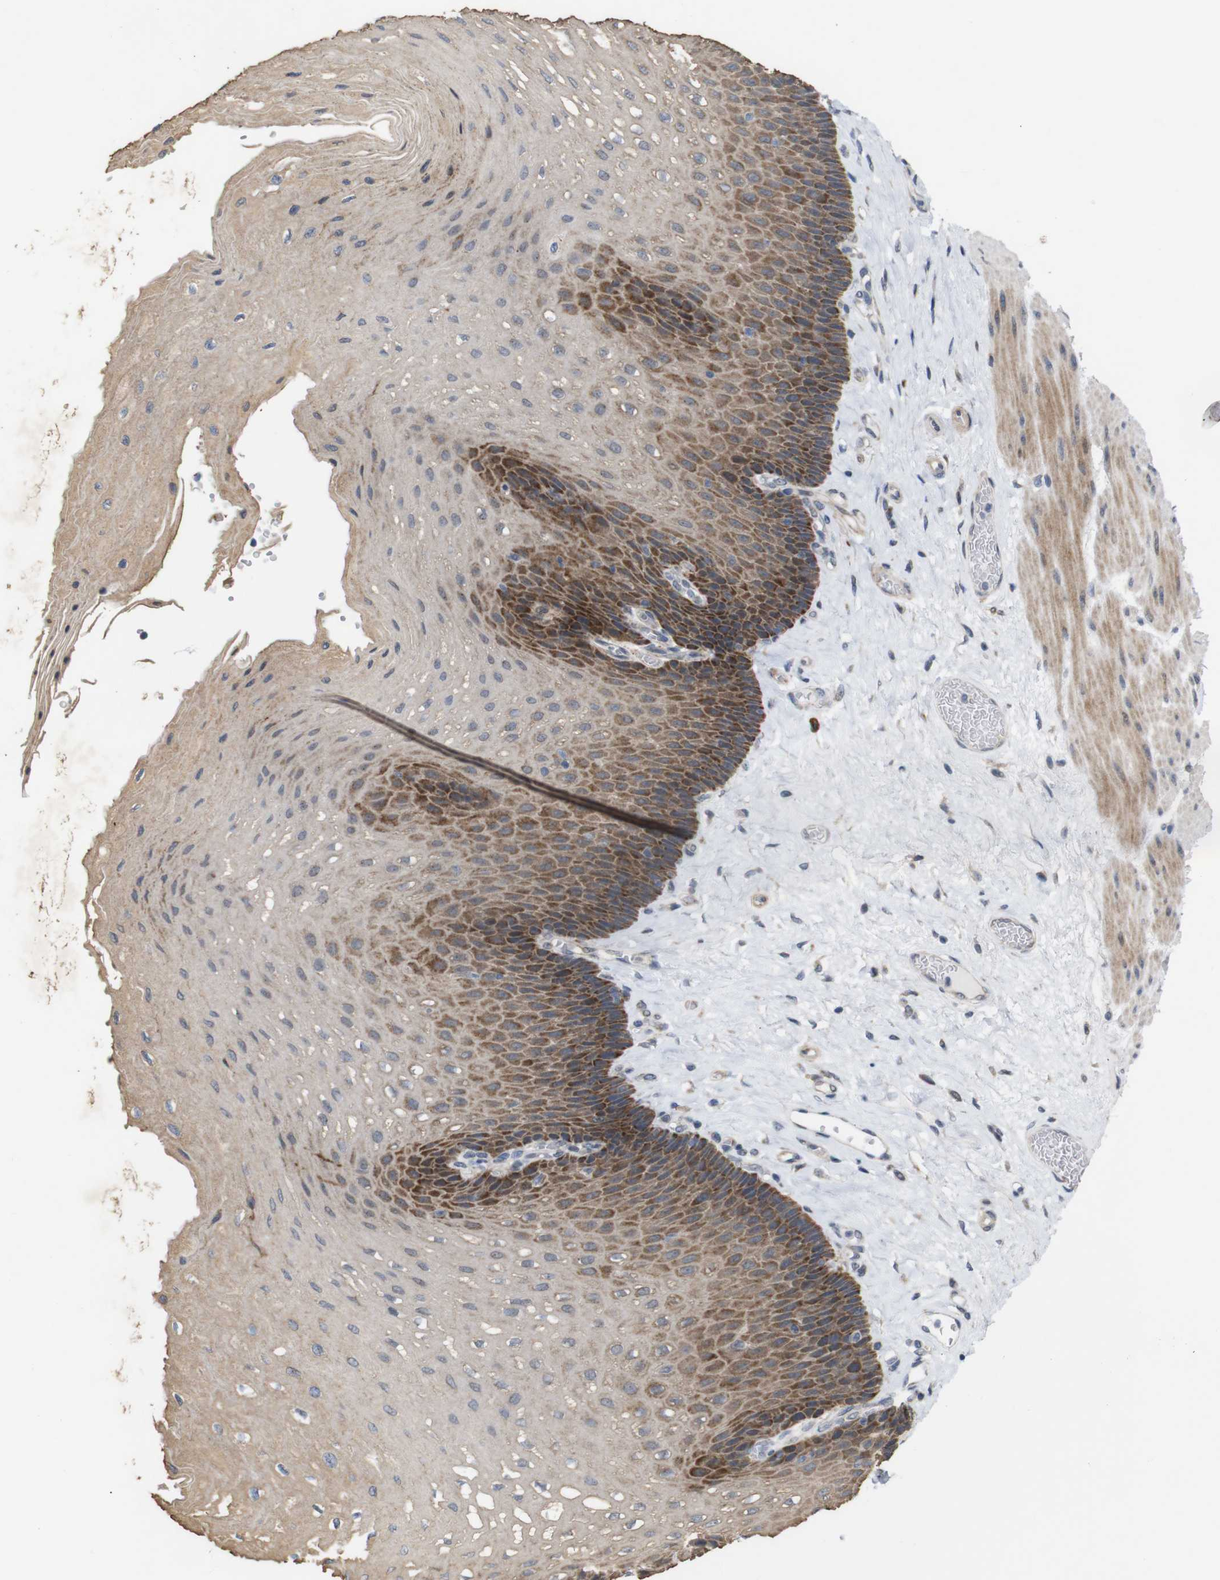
{"staining": {"intensity": "strong", "quantity": "<25%", "location": "cytoplasmic/membranous"}, "tissue": "esophagus", "cell_type": "Squamous epithelial cells", "image_type": "normal", "snomed": [{"axis": "morphology", "description": "Normal tissue, NOS"}, {"axis": "topography", "description": "Esophagus"}], "caption": "Esophagus stained with immunohistochemistry demonstrates strong cytoplasmic/membranous expression in approximately <25% of squamous epithelial cells.", "gene": "ATP7B", "patient": {"sex": "female", "age": 72}}